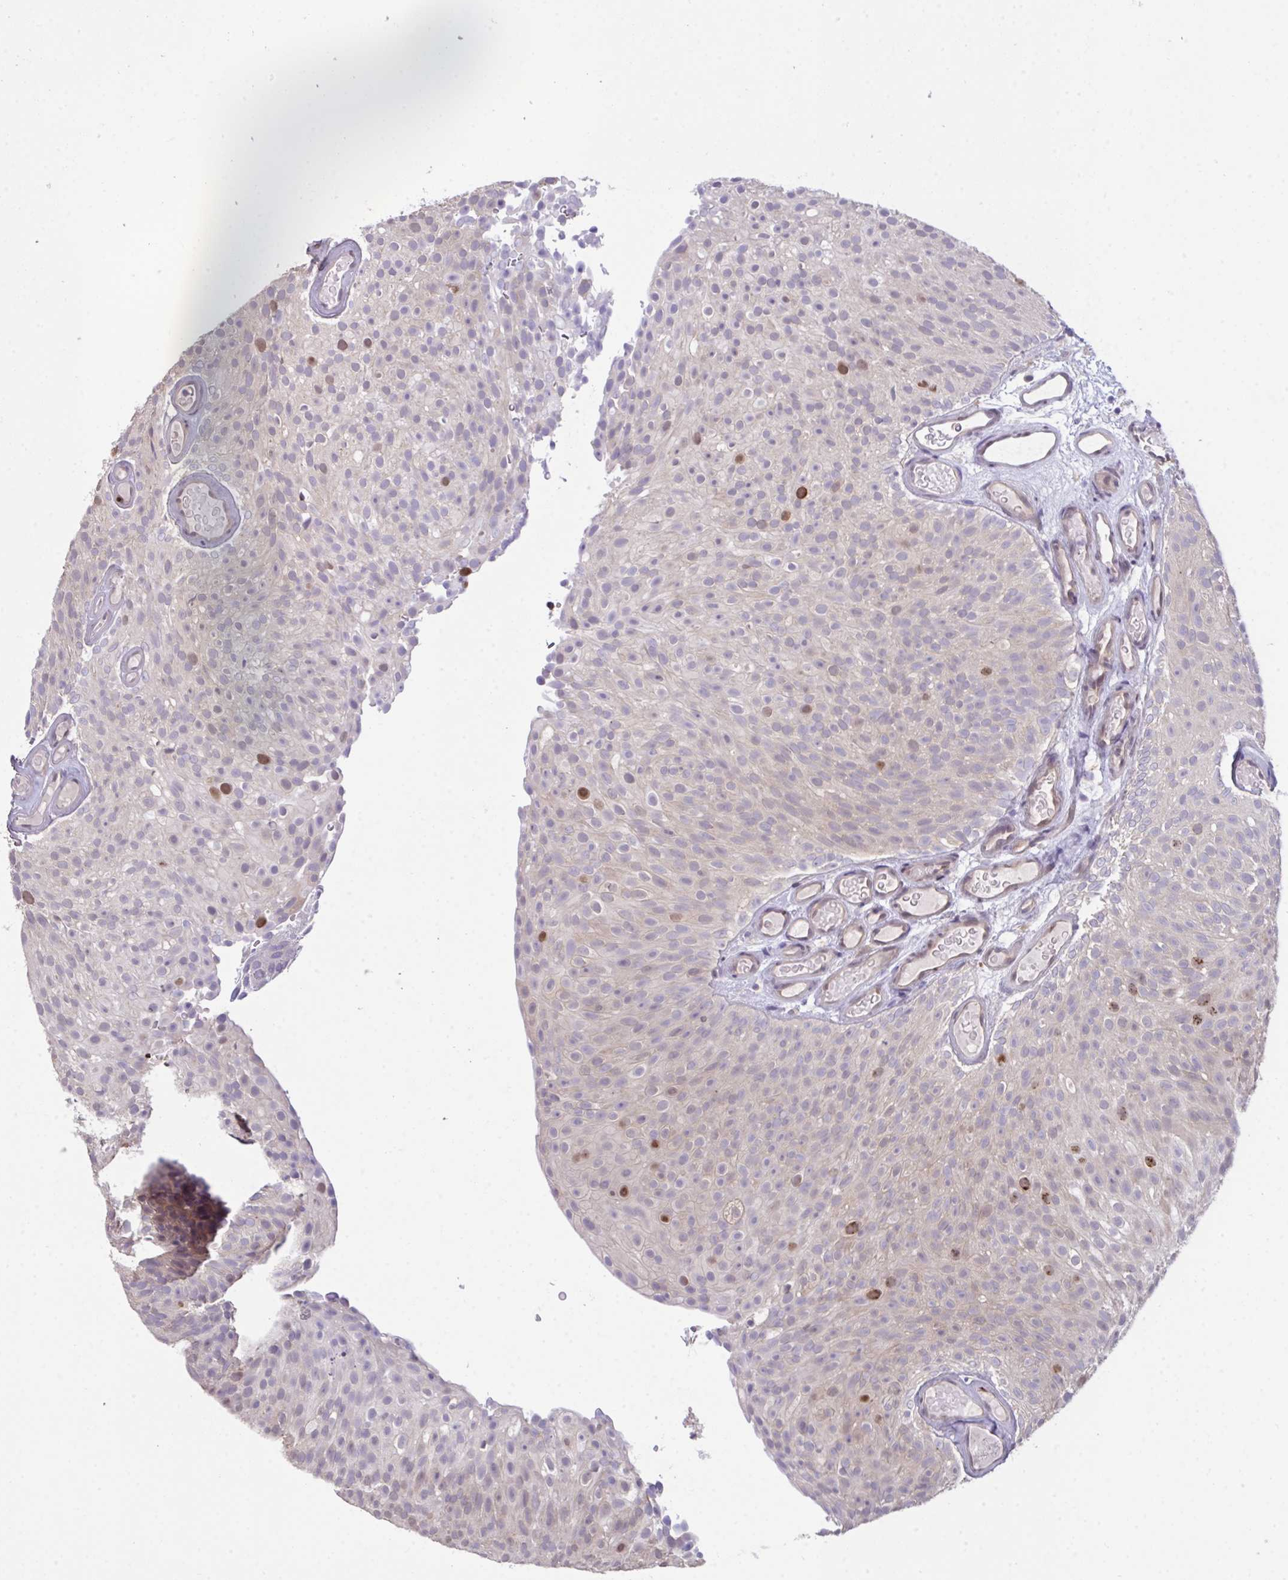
{"staining": {"intensity": "moderate", "quantity": "<25%", "location": "nuclear"}, "tissue": "urothelial cancer", "cell_type": "Tumor cells", "image_type": "cancer", "snomed": [{"axis": "morphology", "description": "Urothelial carcinoma, Low grade"}, {"axis": "topography", "description": "Urinary bladder"}], "caption": "DAB (3,3'-diaminobenzidine) immunohistochemical staining of human urothelial cancer reveals moderate nuclear protein expression in approximately <25% of tumor cells.", "gene": "SETD7", "patient": {"sex": "male", "age": 78}}